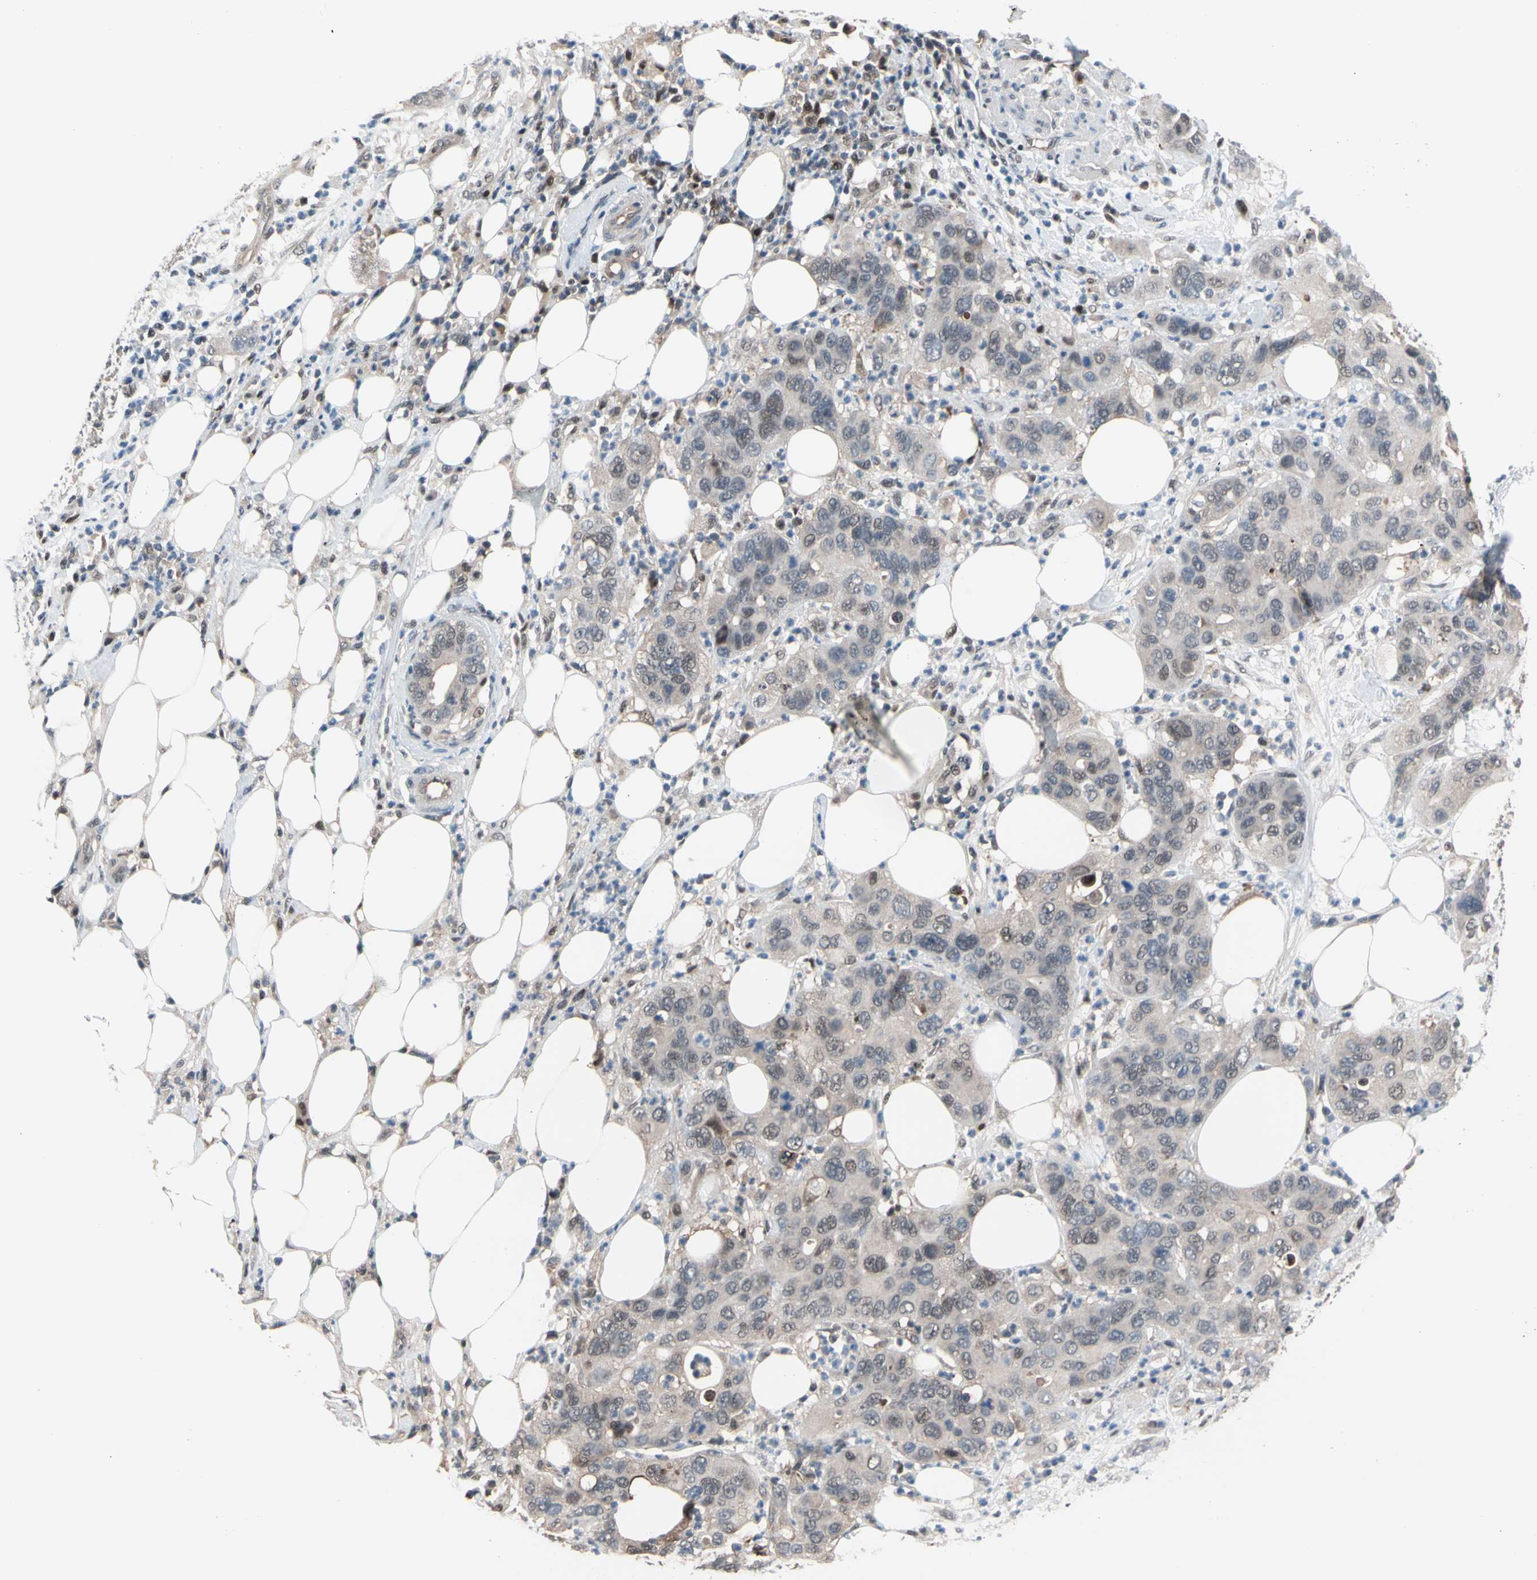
{"staining": {"intensity": "weak", "quantity": "<25%", "location": "cytoplasmic/membranous"}, "tissue": "pancreatic cancer", "cell_type": "Tumor cells", "image_type": "cancer", "snomed": [{"axis": "morphology", "description": "Adenocarcinoma, NOS"}, {"axis": "topography", "description": "Pancreas"}], "caption": "DAB (3,3'-diaminobenzidine) immunohistochemical staining of pancreatic adenocarcinoma displays no significant expression in tumor cells.", "gene": "PSMA2", "patient": {"sex": "female", "age": 71}}